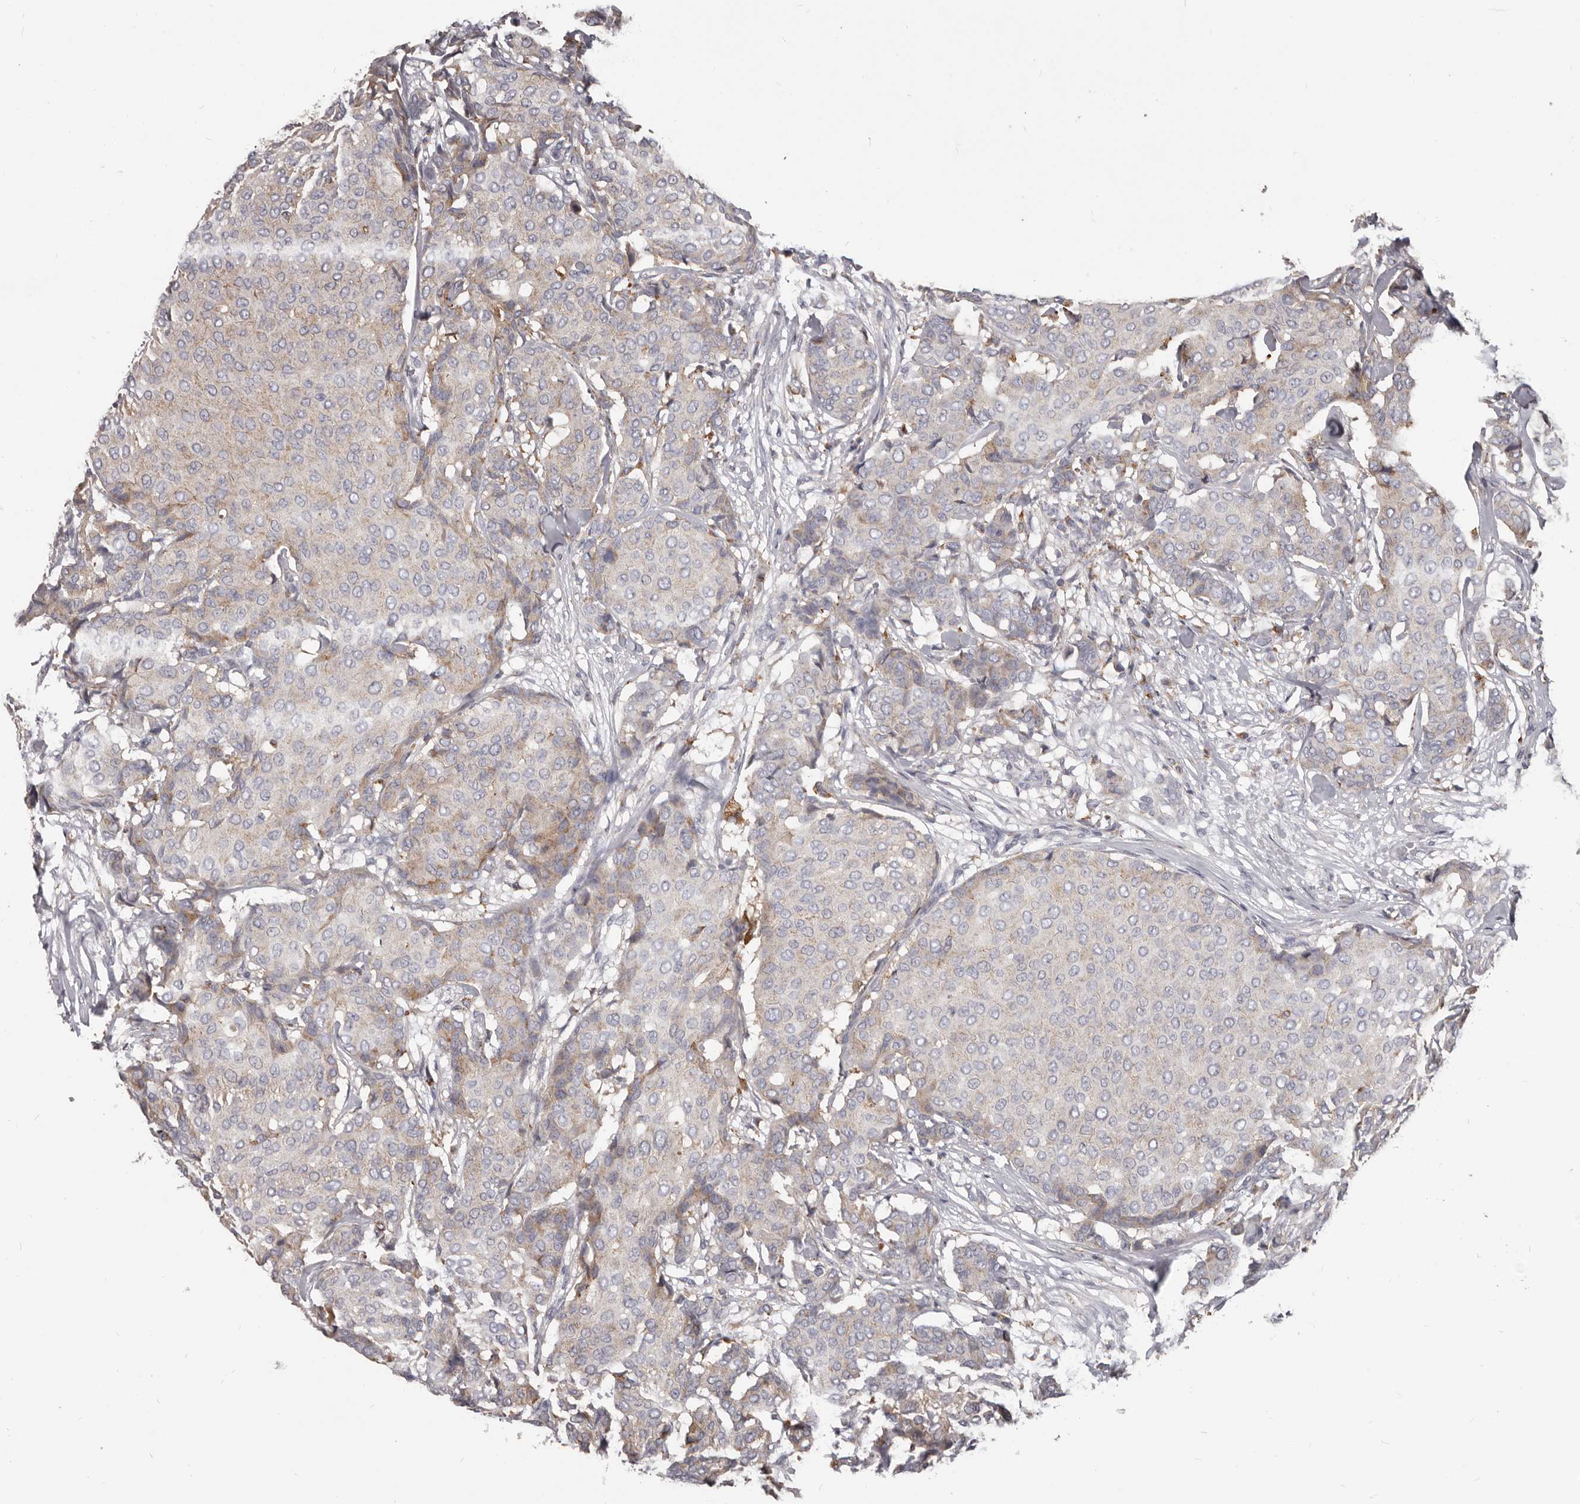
{"staining": {"intensity": "weak", "quantity": "<25%", "location": "cytoplasmic/membranous"}, "tissue": "breast cancer", "cell_type": "Tumor cells", "image_type": "cancer", "snomed": [{"axis": "morphology", "description": "Duct carcinoma"}, {"axis": "topography", "description": "Breast"}], "caption": "A photomicrograph of human invasive ductal carcinoma (breast) is negative for staining in tumor cells. (Brightfield microscopy of DAB (3,3'-diaminobenzidine) immunohistochemistry at high magnification).", "gene": "PI4K2A", "patient": {"sex": "female", "age": 75}}